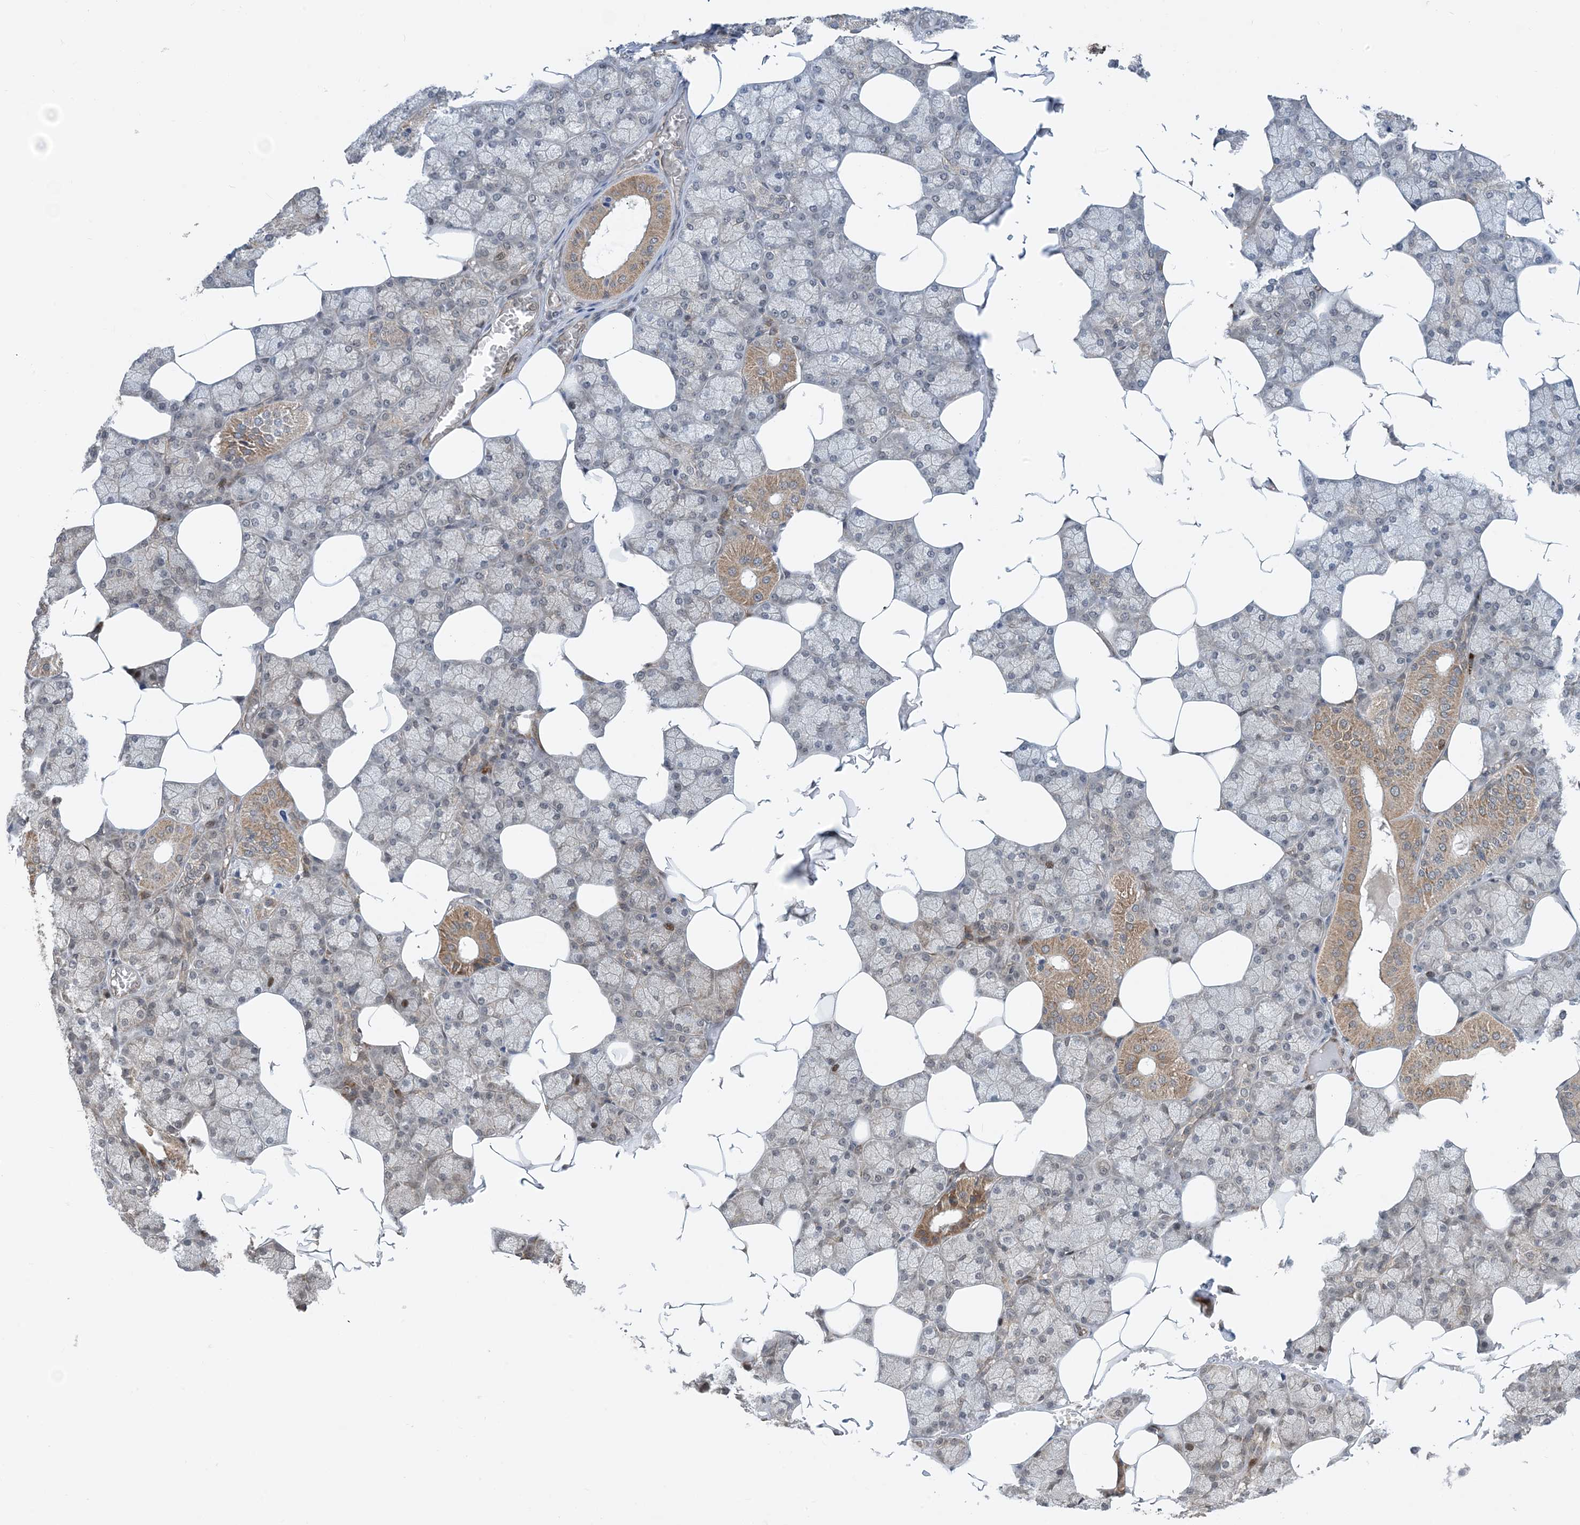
{"staining": {"intensity": "moderate", "quantity": "25%-75%", "location": "cytoplasmic/membranous,nuclear"}, "tissue": "salivary gland", "cell_type": "Glandular cells", "image_type": "normal", "snomed": [{"axis": "morphology", "description": "Normal tissue, NOS"}, {"axis": "topography", "description": "Salivary gland"}], "caption": "Moderate cytoplasmic/membranous,nuclear expression is identified in about 25%-75% of glandular cells in benign salivary gland. The staining was performed using DAB, with brown indicating positive protein expression. Nuclei are stained blue with hematoxylin.", "gene": "HEMK1", "patient": {"sex": "male", "age": 62}}